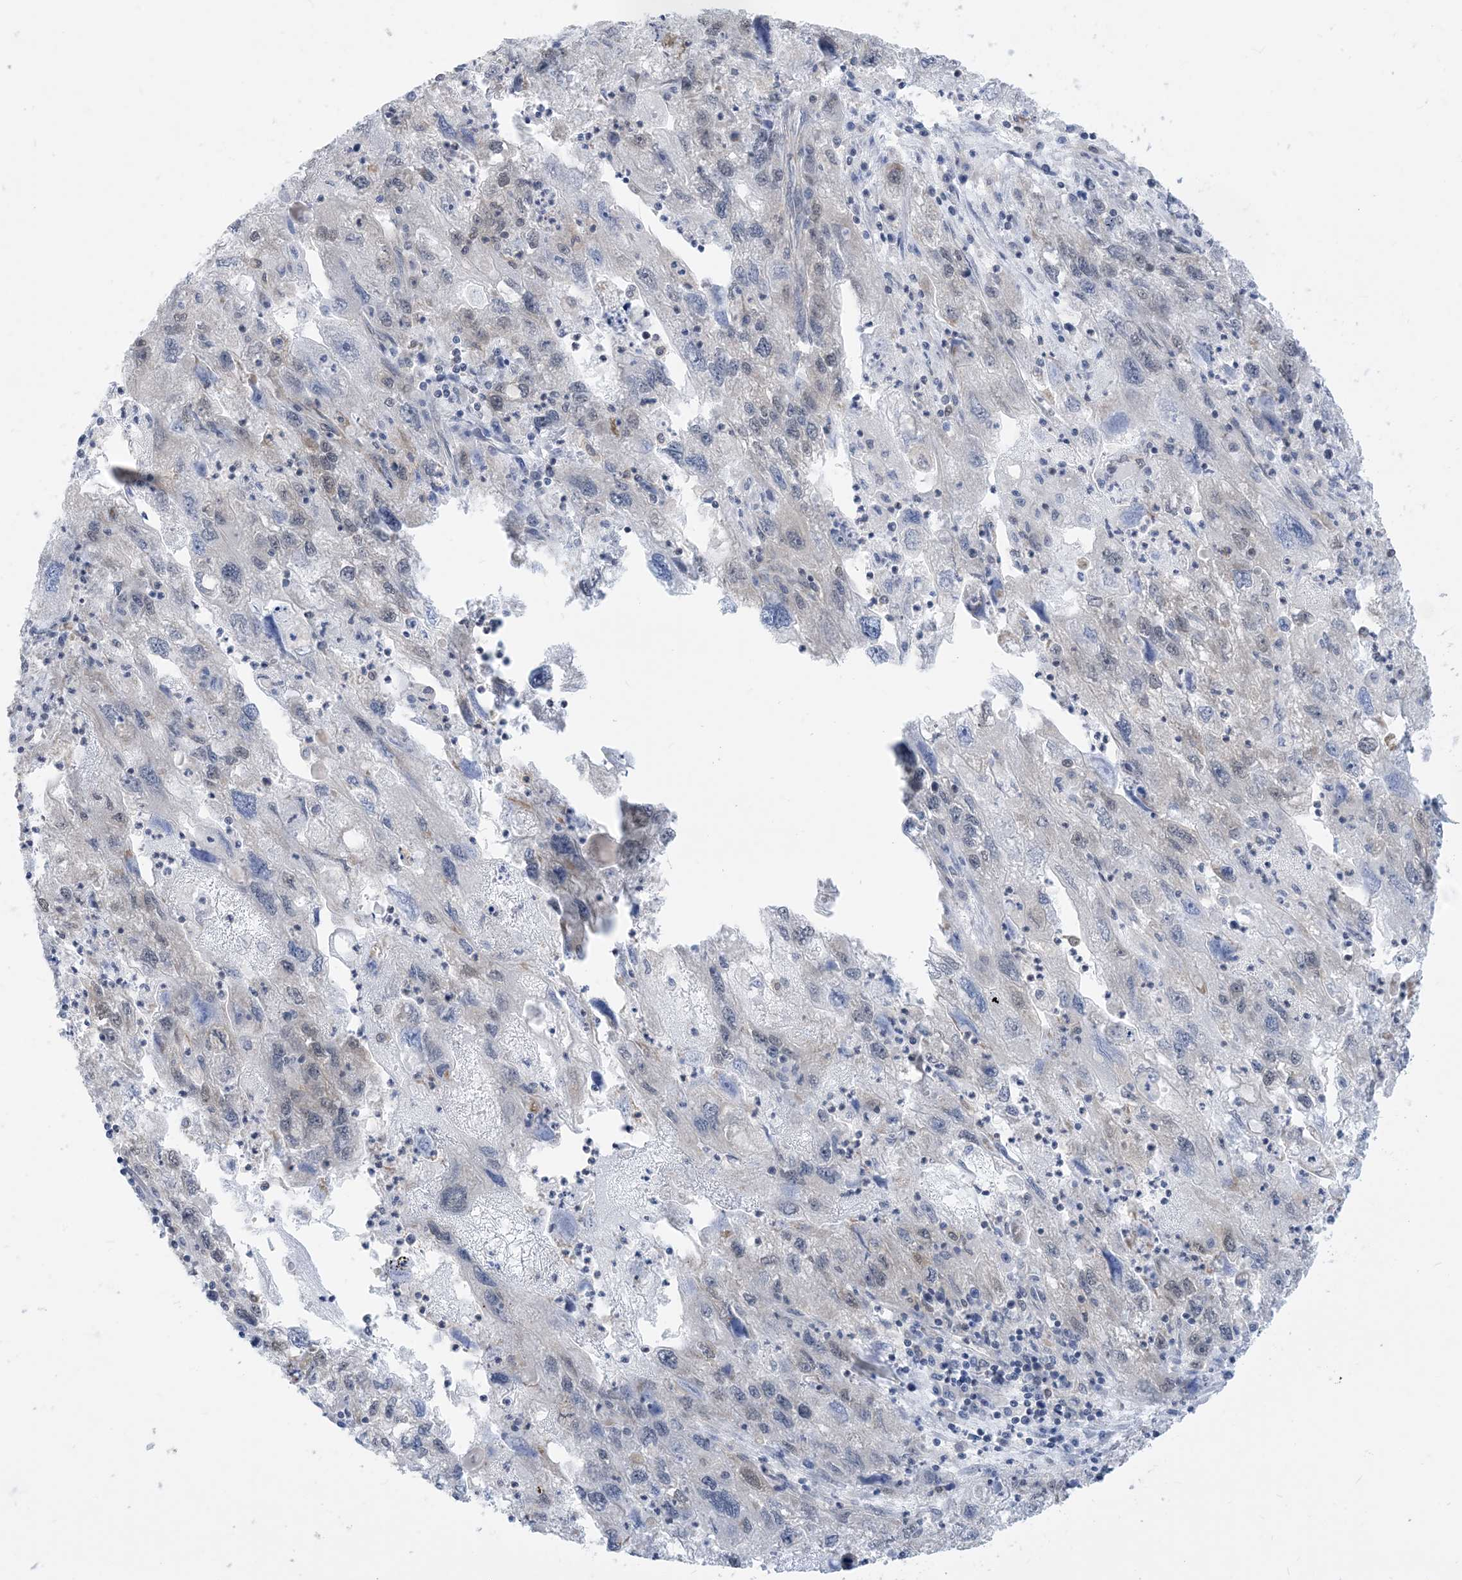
{"staining": {"intensity": "negative", "quantity": "none", "location": "none"}, "tissue": "endometrial cancer", "cell_type": "Tumor cells", "image_type": "cancer", "snomed": [{"axis": "morphology", "description": "Adenocarcinoma, NOS"}, {"axis": "topography", "description": "Endometrium"}], "caption": "Endometrial adenocarcinoma was stained to show a protein in brown. There is no significant expression in tumor cells.", "gene": "CASP4", "patient": {"sex": "female", "age": 49}}